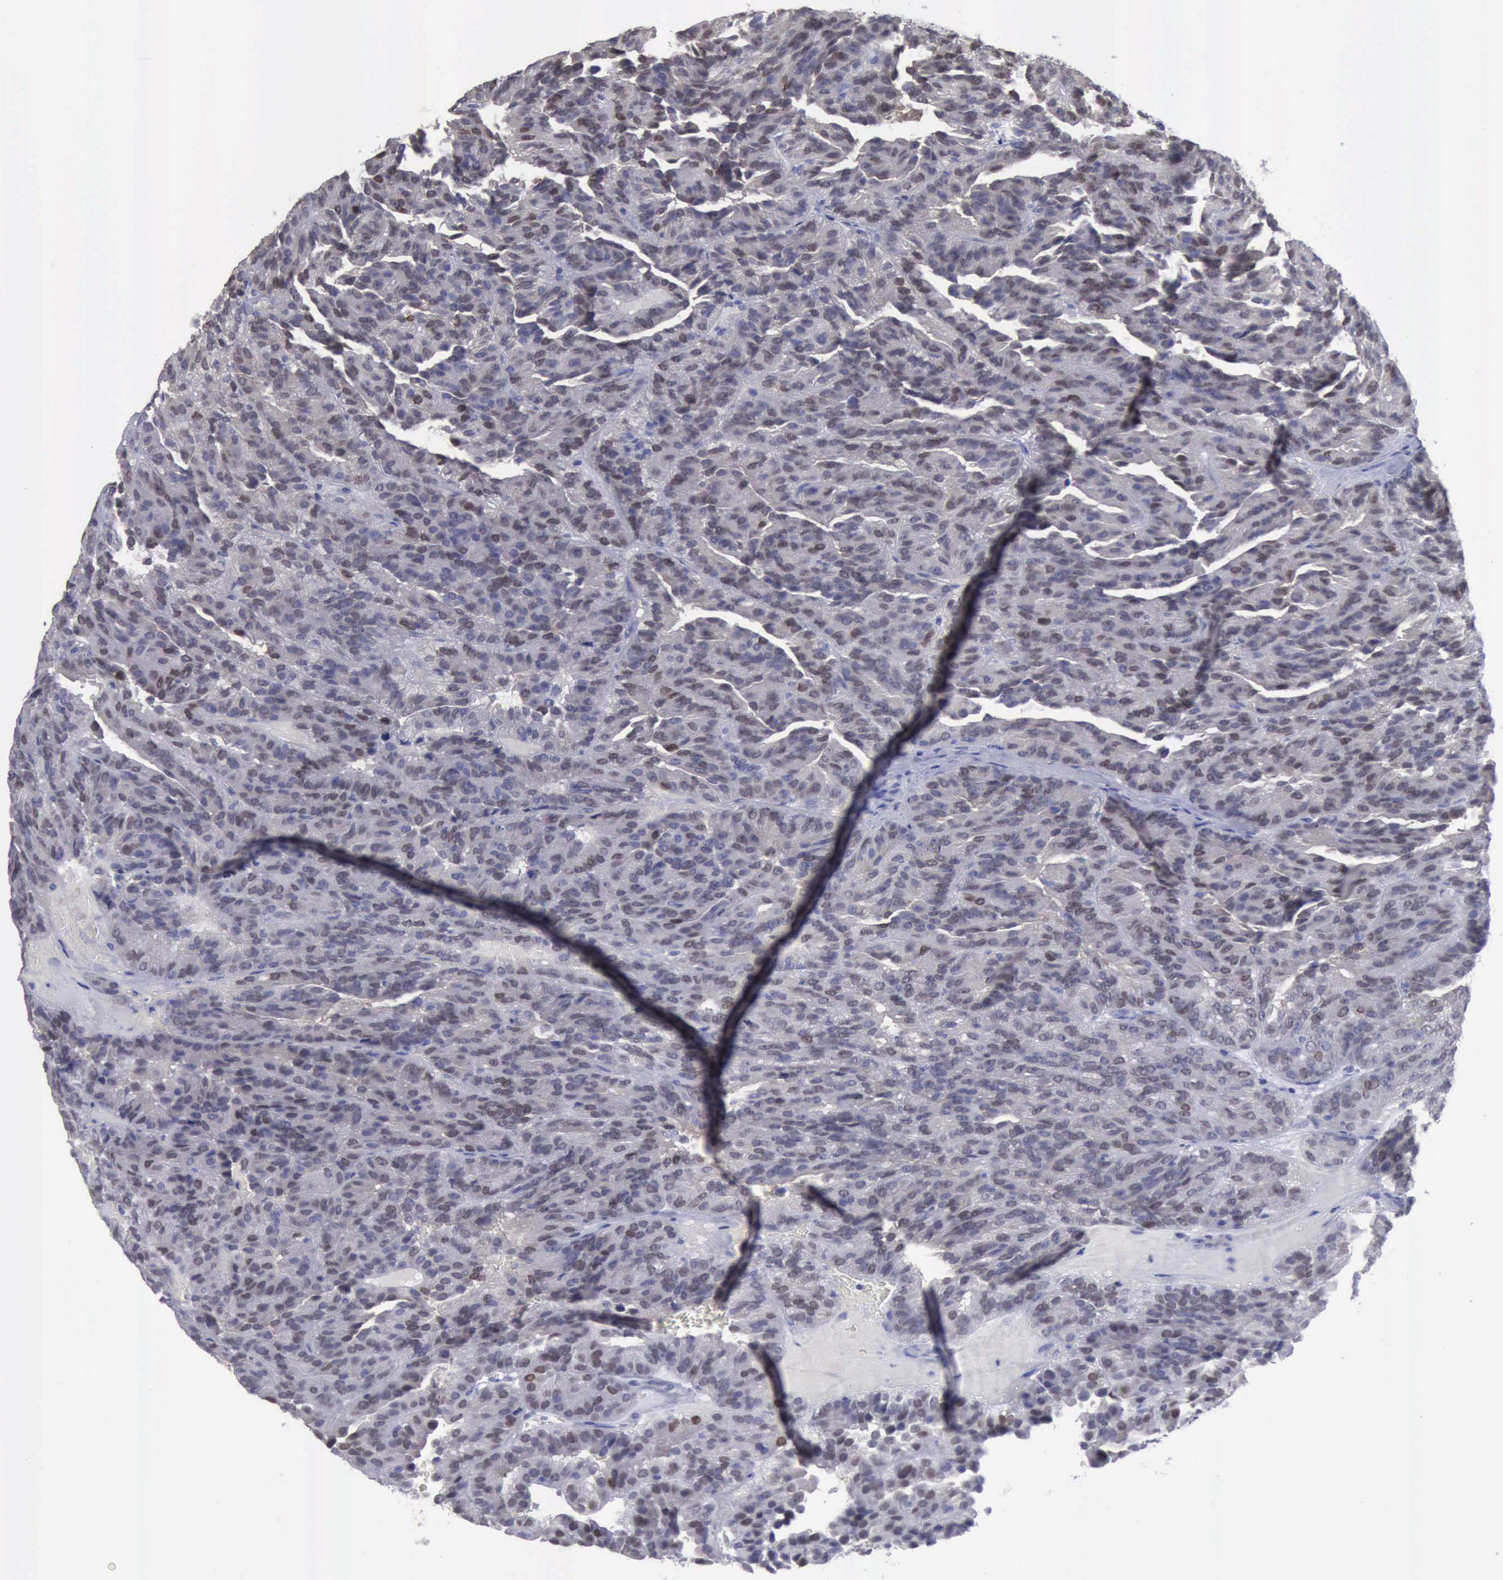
{"staining": {"intensity": "weak", "quantity": ">75%", "location": "nuclear"}, "tissue": "renal cancer", "cell_type": "Tumor cells", "image_type": "cancer", "snomed": [{"axis": "morphology", "description": "Adenocarcinoma, NOS"}, {"axis": "topography", "description": "Kidney"}], "caption": "Adenocarcinoma (renal) was stained to show a protein in brown. There is low levels of weak nuclear expression in about >75% of tumor cells. (DAB (3,3'-diaminobenzidine) = brown stain, brightfield microscopy at high magnification).", "gene": "SATB2", "patient": {"sex": "male", "age": 46}}